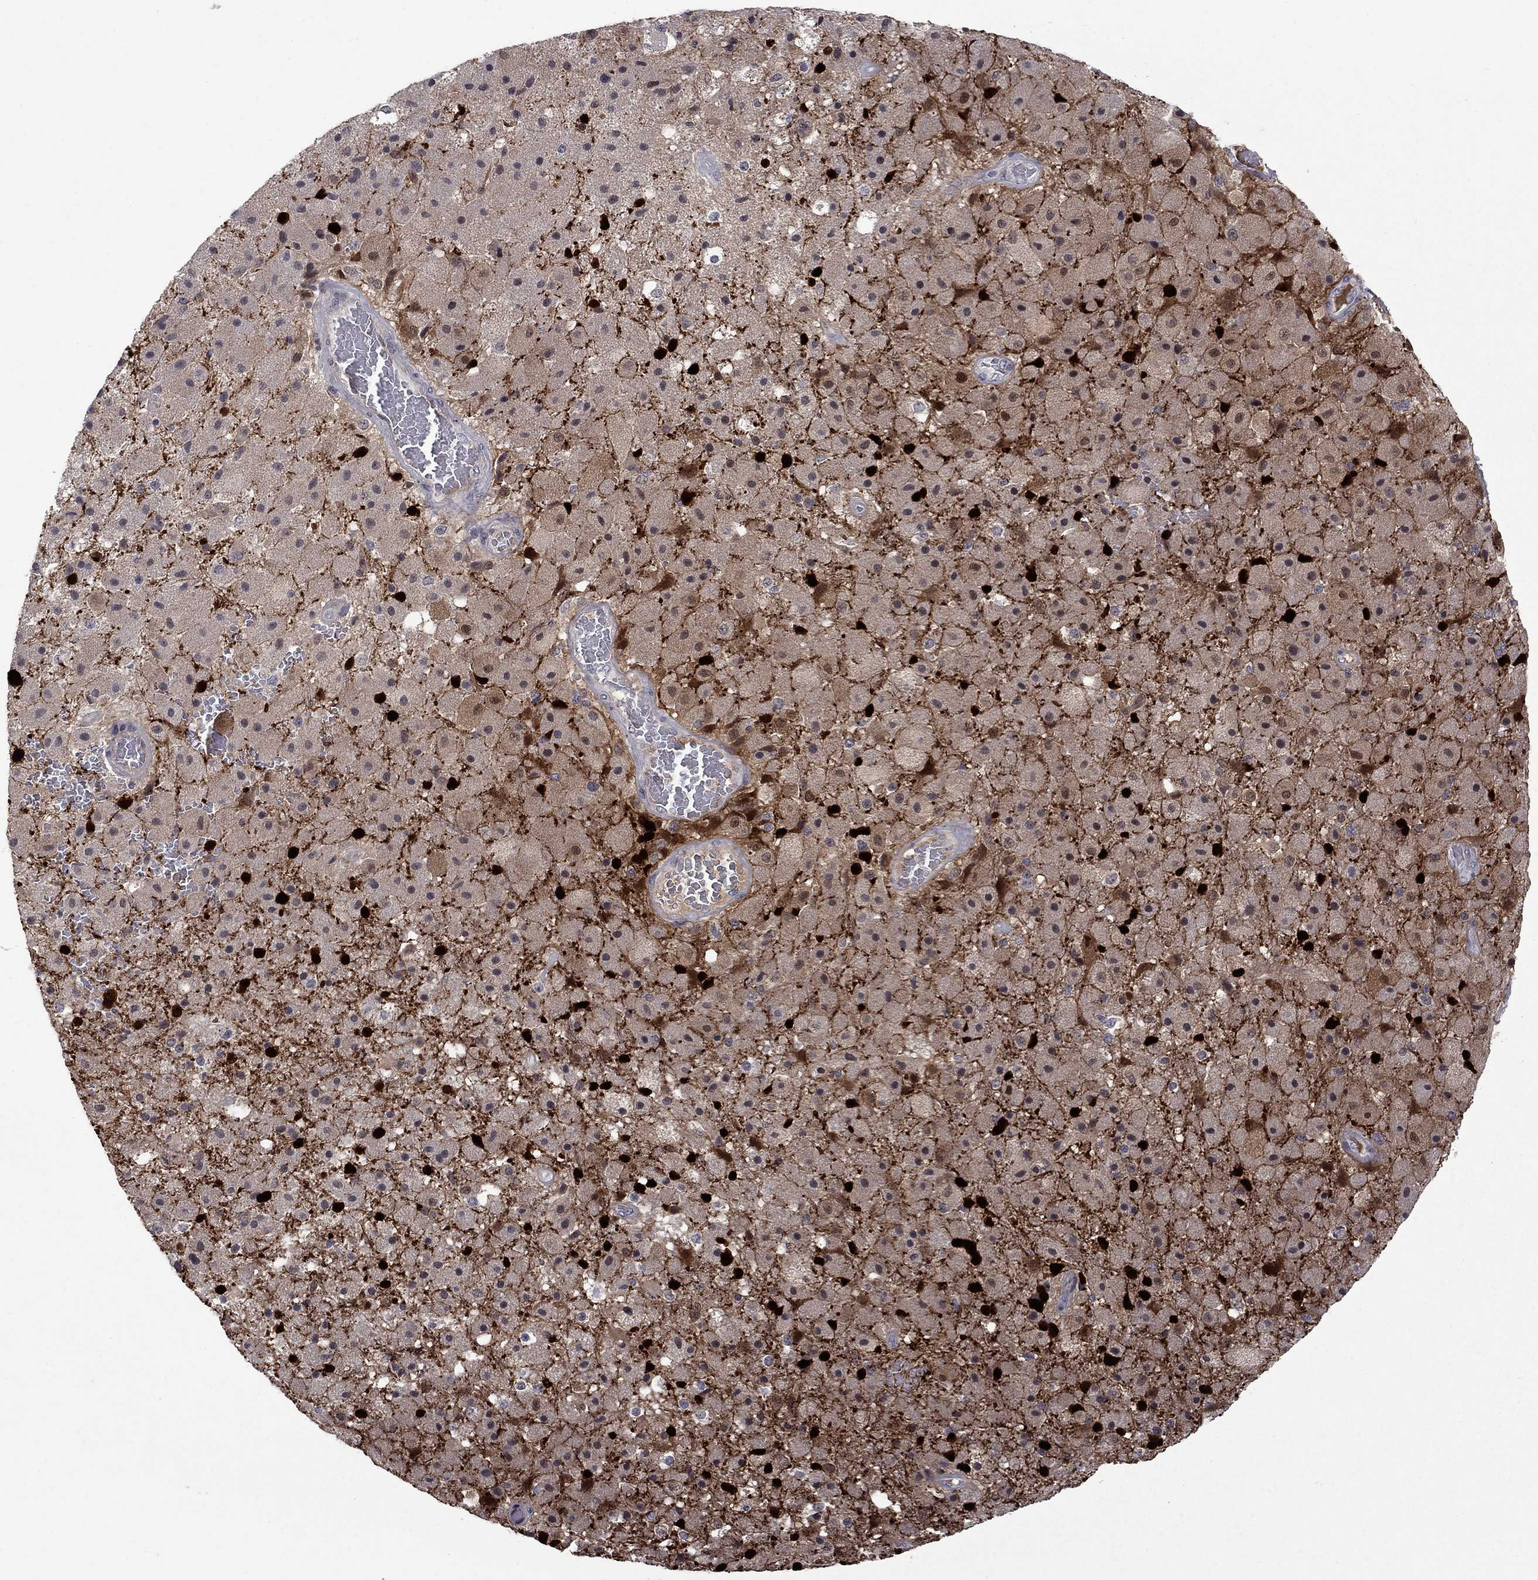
{"staining": {"intensity": "negative", "quantity": "none", "location": "none"}, "tissue": "cerebral cortex", "cell_type": "Endothelial cells", "image_type": "normal", "snomed": [{"axis": "morphology", "description": "Normal tissue, NOS"}, {"axis": "morphology", "description": "Glioma, malignant, High grade"}, {"axis": "topography", "description": "Cerebral cortex"}], "caption": "Endothelial cells show no significant protein positivity in unremarkable cerebral cortex. The staining was performed using DAB (3,3'-diaminobenzidine) to visualize the protein expression in brown, while the nuclei were stained in blue with hematoxylin (Magnification: 20x).", "gene": "CBR1", "patient": {"sex": "male", "age": 77}}